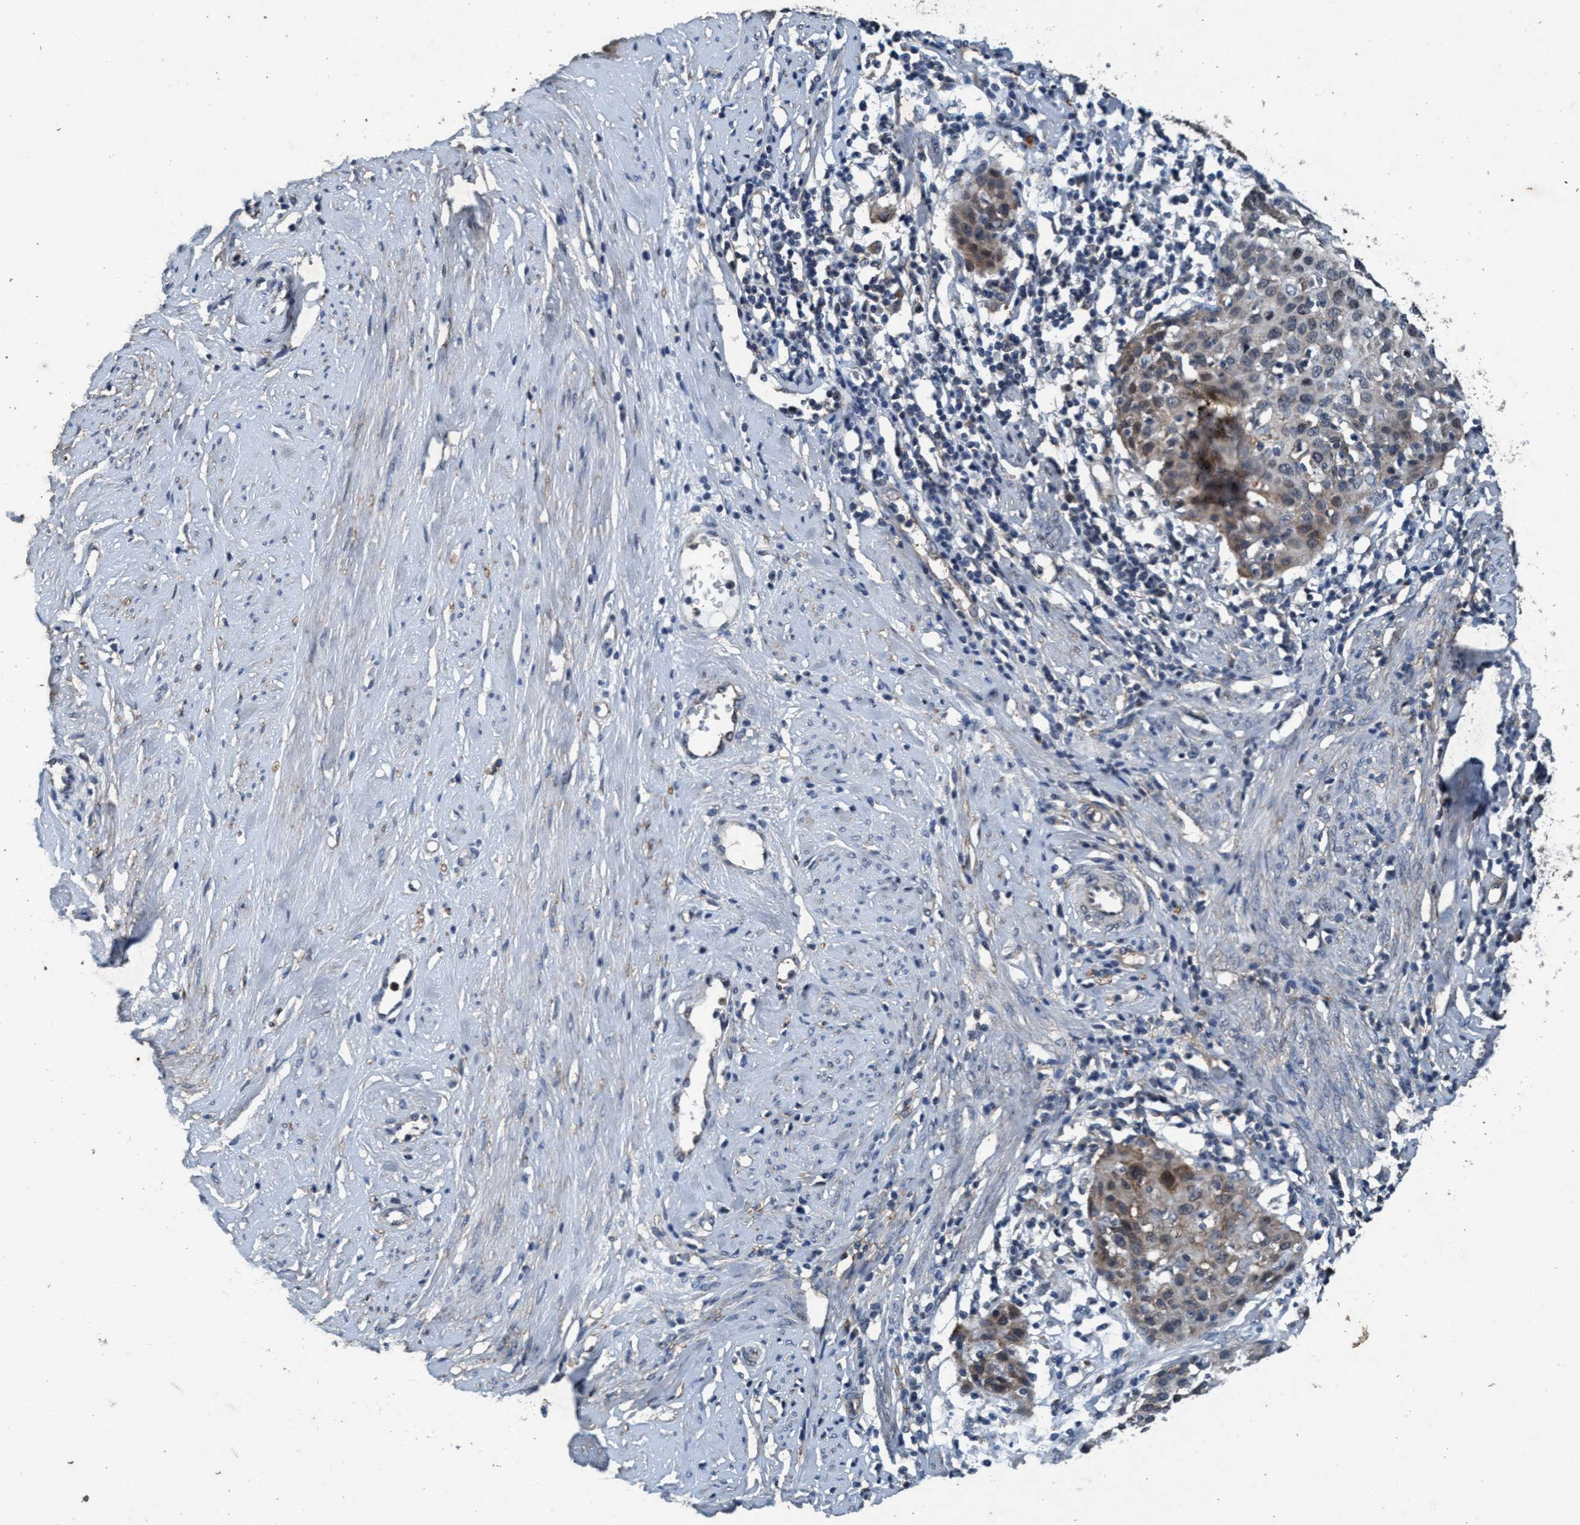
{"staining": {"intensity": "weak", "quantity": "25%-75%", "location": "cytoplasmic/membranous"}, "tissue": "cervical cancer", "cell_type": "Tumor cells", "image_type": "cancer", "snomed": [{"axis": "morphology", "description": "Squamous cell carcinoma, NOS"}, {"axis": "topography", "description": "Cervix"}], "caption": "Cervical cancer stained for a protein (brown) exhibits weak cytoplasmic/membranous positive expression in about 25%-75% of tumor cells.", "gene": "AKT1S1", "patient": {"sex": "female", "age": 38}}